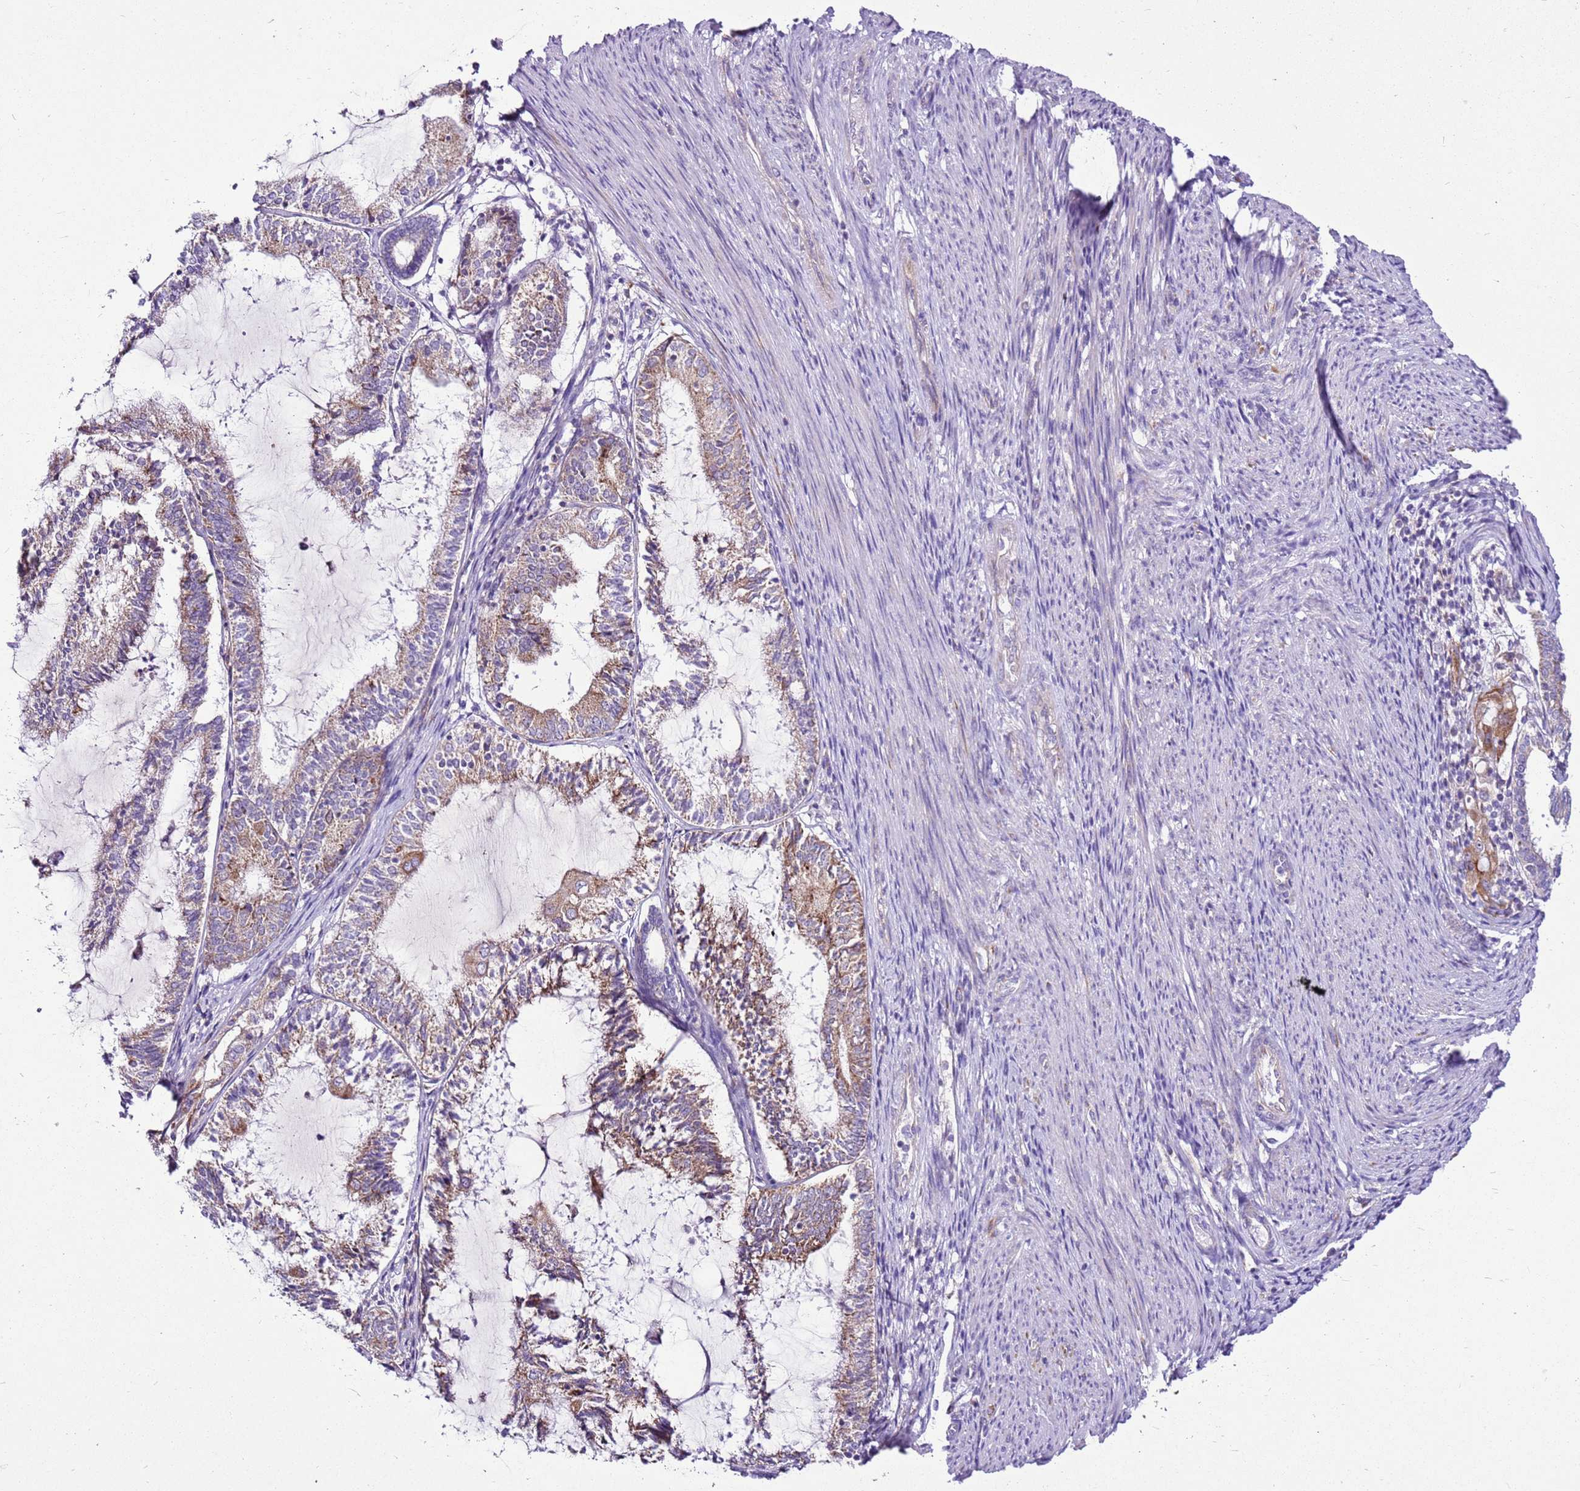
{"staining": {"intensity": "weak", "quantity": "25%-75%", "location": "cytoplasmic/membranous"}, "tissue": "endometrial cancer", "cell_type": "Tumor cells", "image_type": "cancer", "snomed": [{"axis": "morphology", "description": "Adenocarcinoma, NOS"}, {"axis": "topography", "description": "Endometrium"}], "caption": "DAB immunohistochemical staining of human adenocarcinoma (endometrial) demonstrates weak cytoplasmic/membranous protein staining in approximately 25%-75% of tumor cells.", "gene": "MRPL36", "patient": {"sex": "female", "age": 81}}